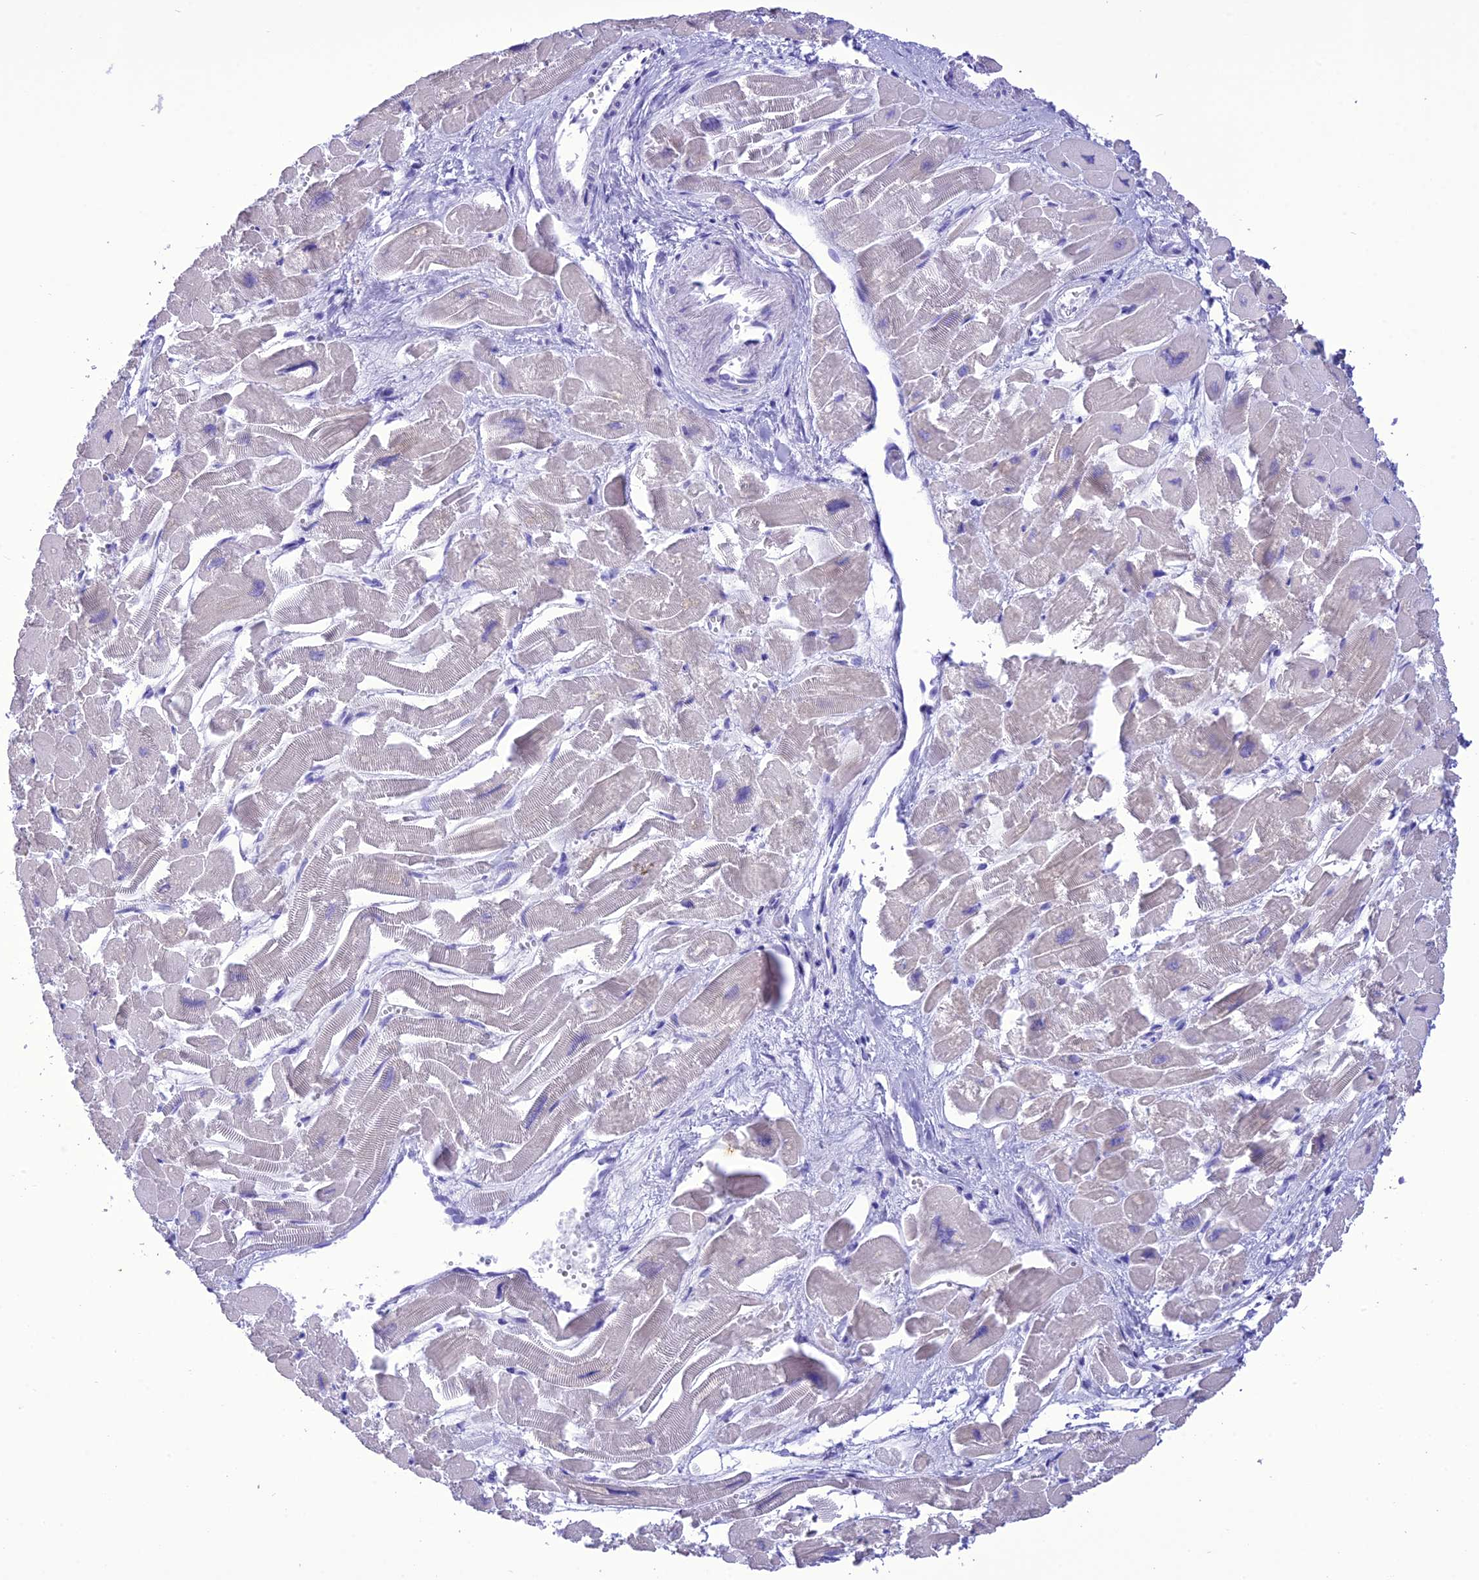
{"staining": {"intensity": "negative", "quantity": "none", "location": "none"}, "tissue": "heart muscle", "cell_type": "Cardiomyocytes", "image_type": "normal", "snomed": [{"axis": "morphology", "description": "Normal tissue, NOS"}, {"axis": "topography", "description": "Heart"}], "caption": "IHC histopathology image of unremarkable heart muscle: human heart muscle stained with DAB displays no significant protein expression in cardiomyocytes.", "gene": "VPS52", "patient": {"sex": "male", "age": 54}}